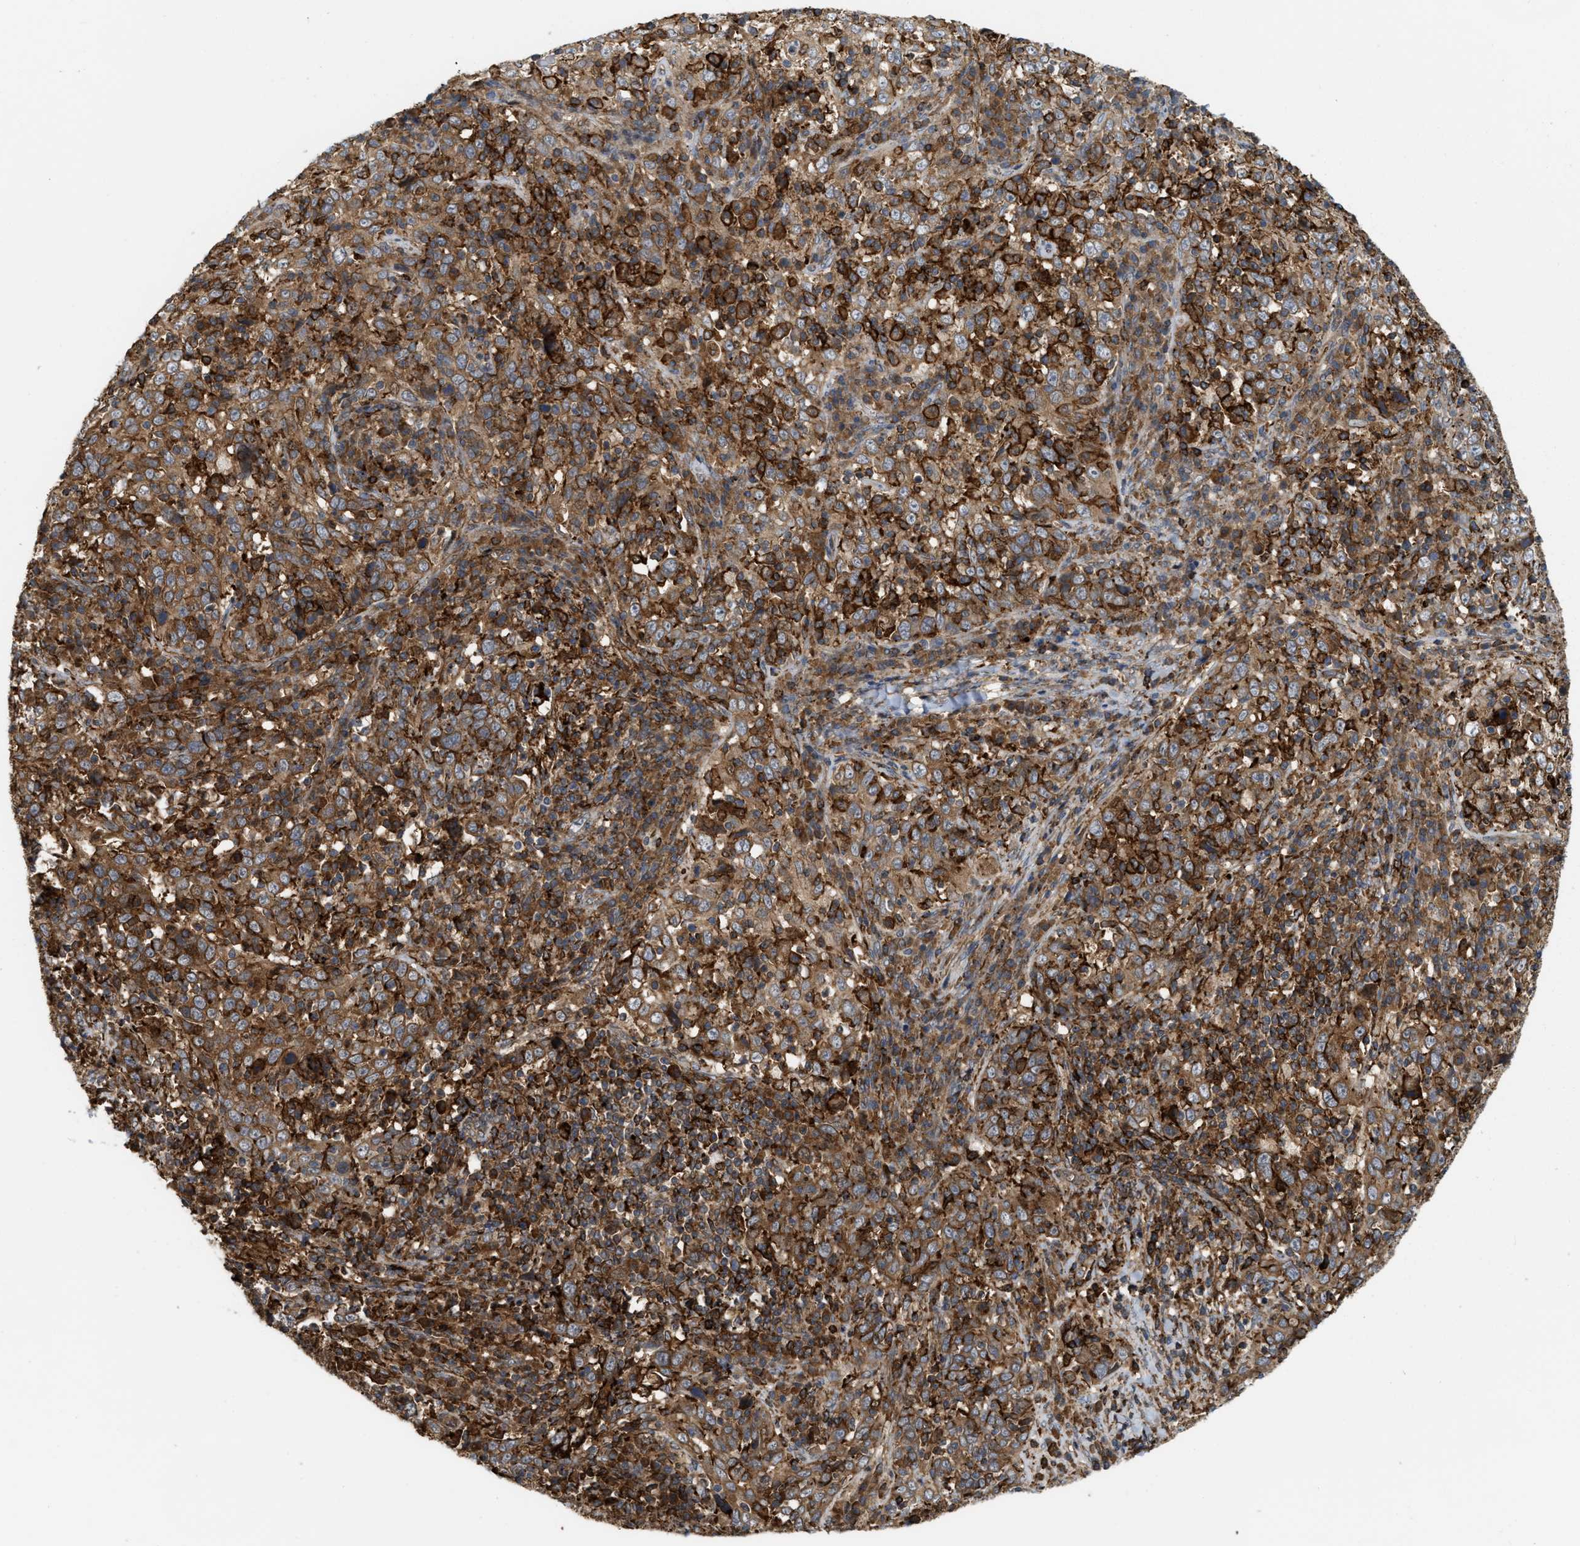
{"staining": {"intensity": "strong", "quantity": ">75%", "location": "cytoplasmic/membranous"}, "tissue": "cervical cancer", "cell_type": "Tumor cells", "image_type": "cancer", "snomed": [{"axis": "morphology", "description": "Squamous cell carcinoma, NOS"}, {"axis": "topography", "description": "Cervix"}], "caption": "Protein staining exhibits strong cytoplasmic/membranous staining in about >75% of tumor cells in squamous cell carcinoma (cervical).", "gene": "IQCE", "patient": {"sex": "female", "age": 46}}